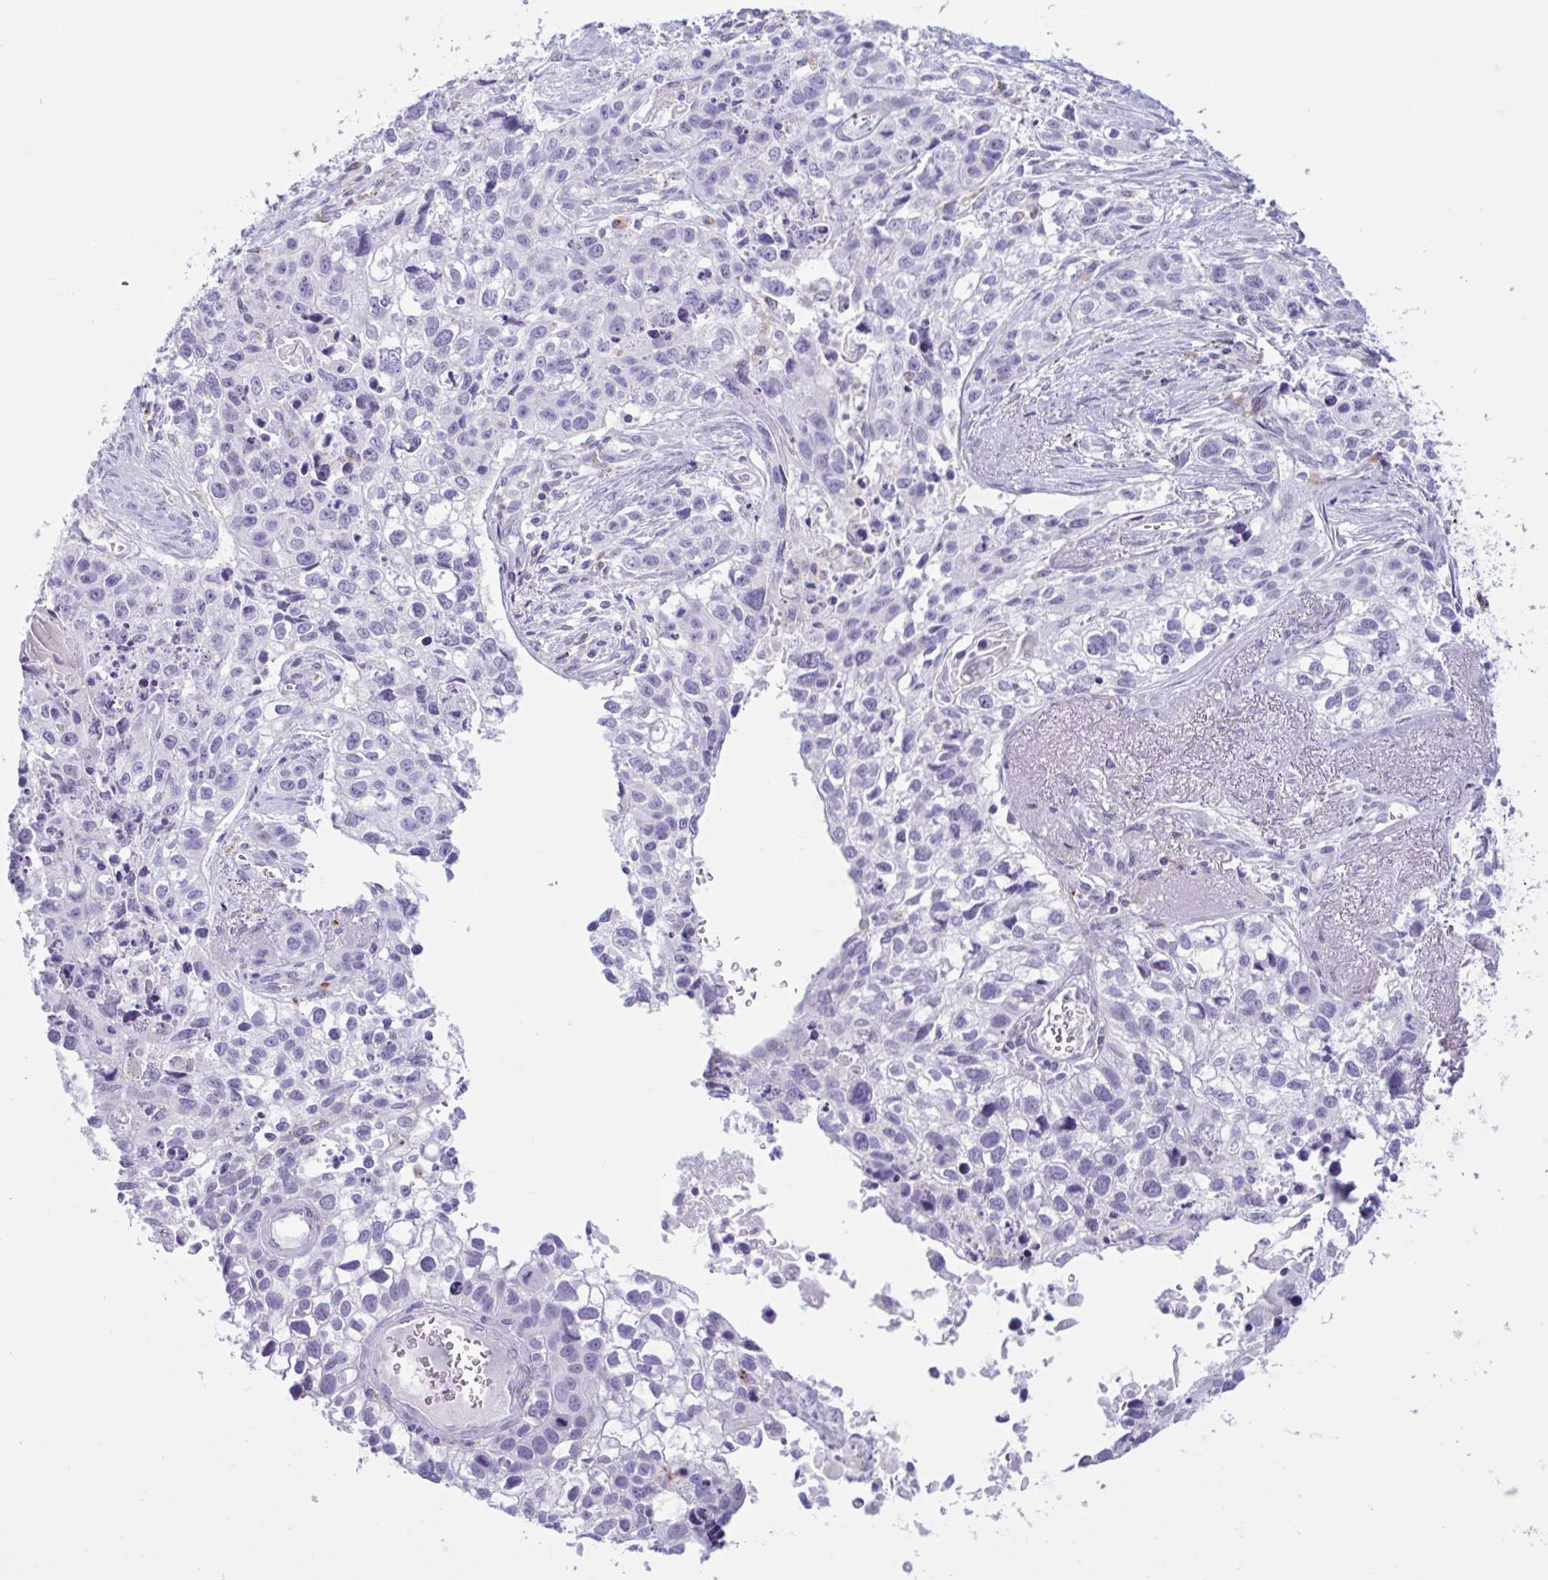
{"staining": {"intensity": "negative", "quantity": "none", "location": "none"}, "tissue": "lung cancer", "cell_type": "Tumor cells", "image_type": "cancer", "snomed": [{"axis": "morphology", "description": "Squamous cell carcinoma, NOS"}, {"axis": "topography", "description": "Lung"}], "caption": "Tumor cells show no significant protein expression in lung squamous cell carcinoma. Nuclei are stained in blue.", "gene": "XCL1", "patient": {"sex": "male", "age": 74}}